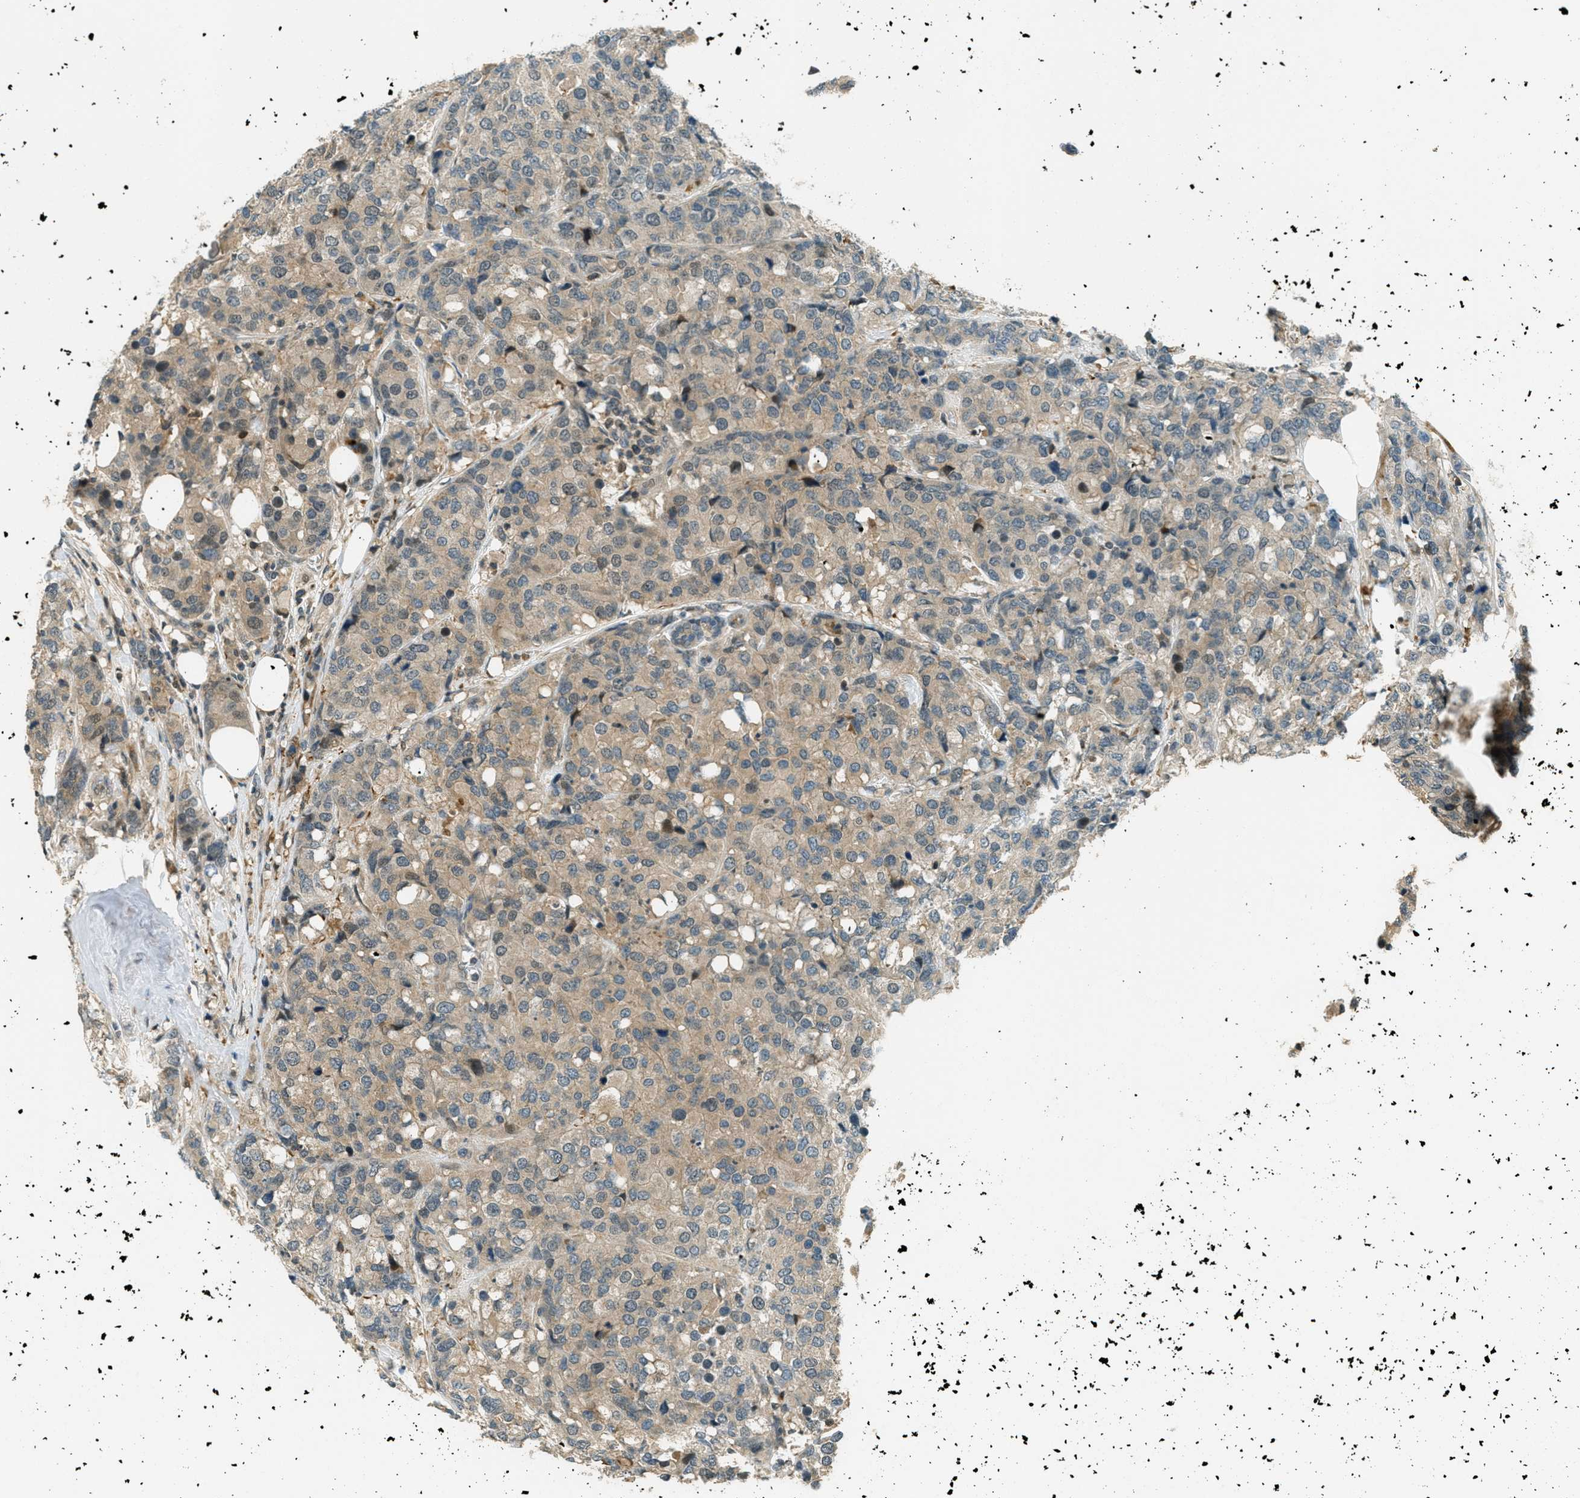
{"staining": {"intensity": "weak", "quantity": ">75%", "location": "cytoplasmic/membranous"}, "tissue": "breast cancer", "cell_type": "Tumor cells", "image_type": "cancer", "snomed": [{"axis": "morphology", "description": "Lobular carcinoma"}, {"axis": "topography", "description": "Breast"}], "caption": "There is low levels of weak cytoplasmic/membranous staining in tumor cells of lobular carcinoma (breast), as demonstrated by immunohistochemical staining (brown color).", "gene": "PTPN23", "patient": {"sex": "female", "age": 59}}